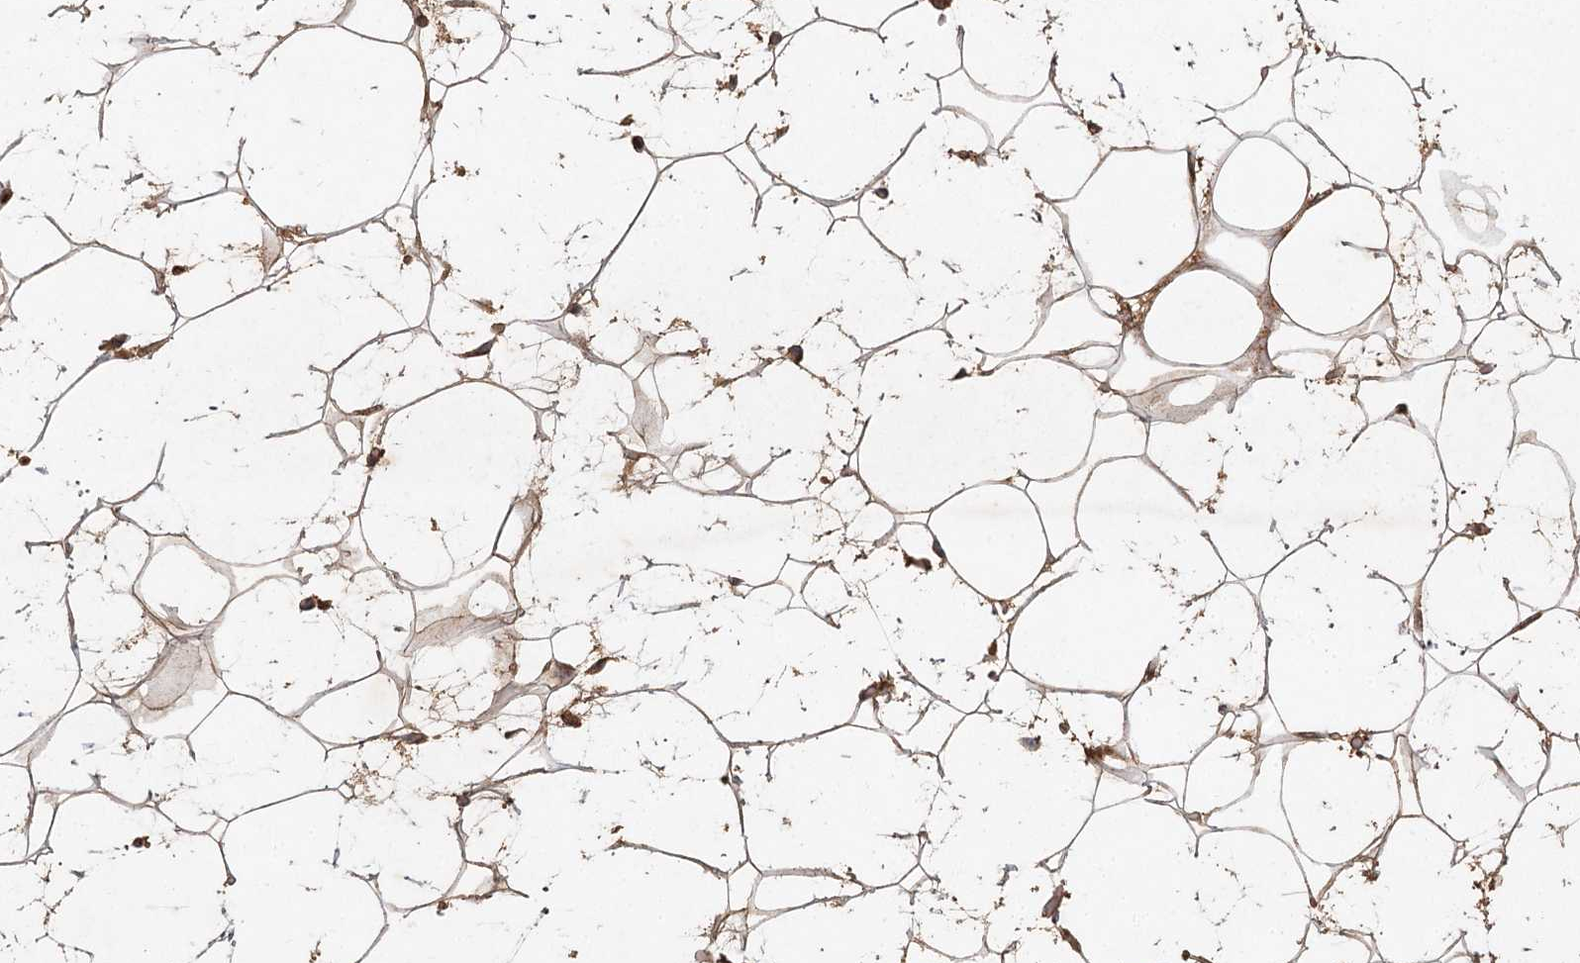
{"staining": {"intensity": "negative", "quantity": "none", "location": "none"}, "tissue": "adipose tissue", "cell_type": "Adipocytes", "image_type": "normal", "snomed": [{"axis": "morphology", "description": "Normal tissue, NOS"}, {"axis": "topography", "description": "Breast"}], "caption": "IHC micrograph of unremarkable adipose tissue stained for a protein (brown), which shows no positivity in adipocytes.", "gene": "ARL13A", "patient": {"sex": "female", "age": 26}}